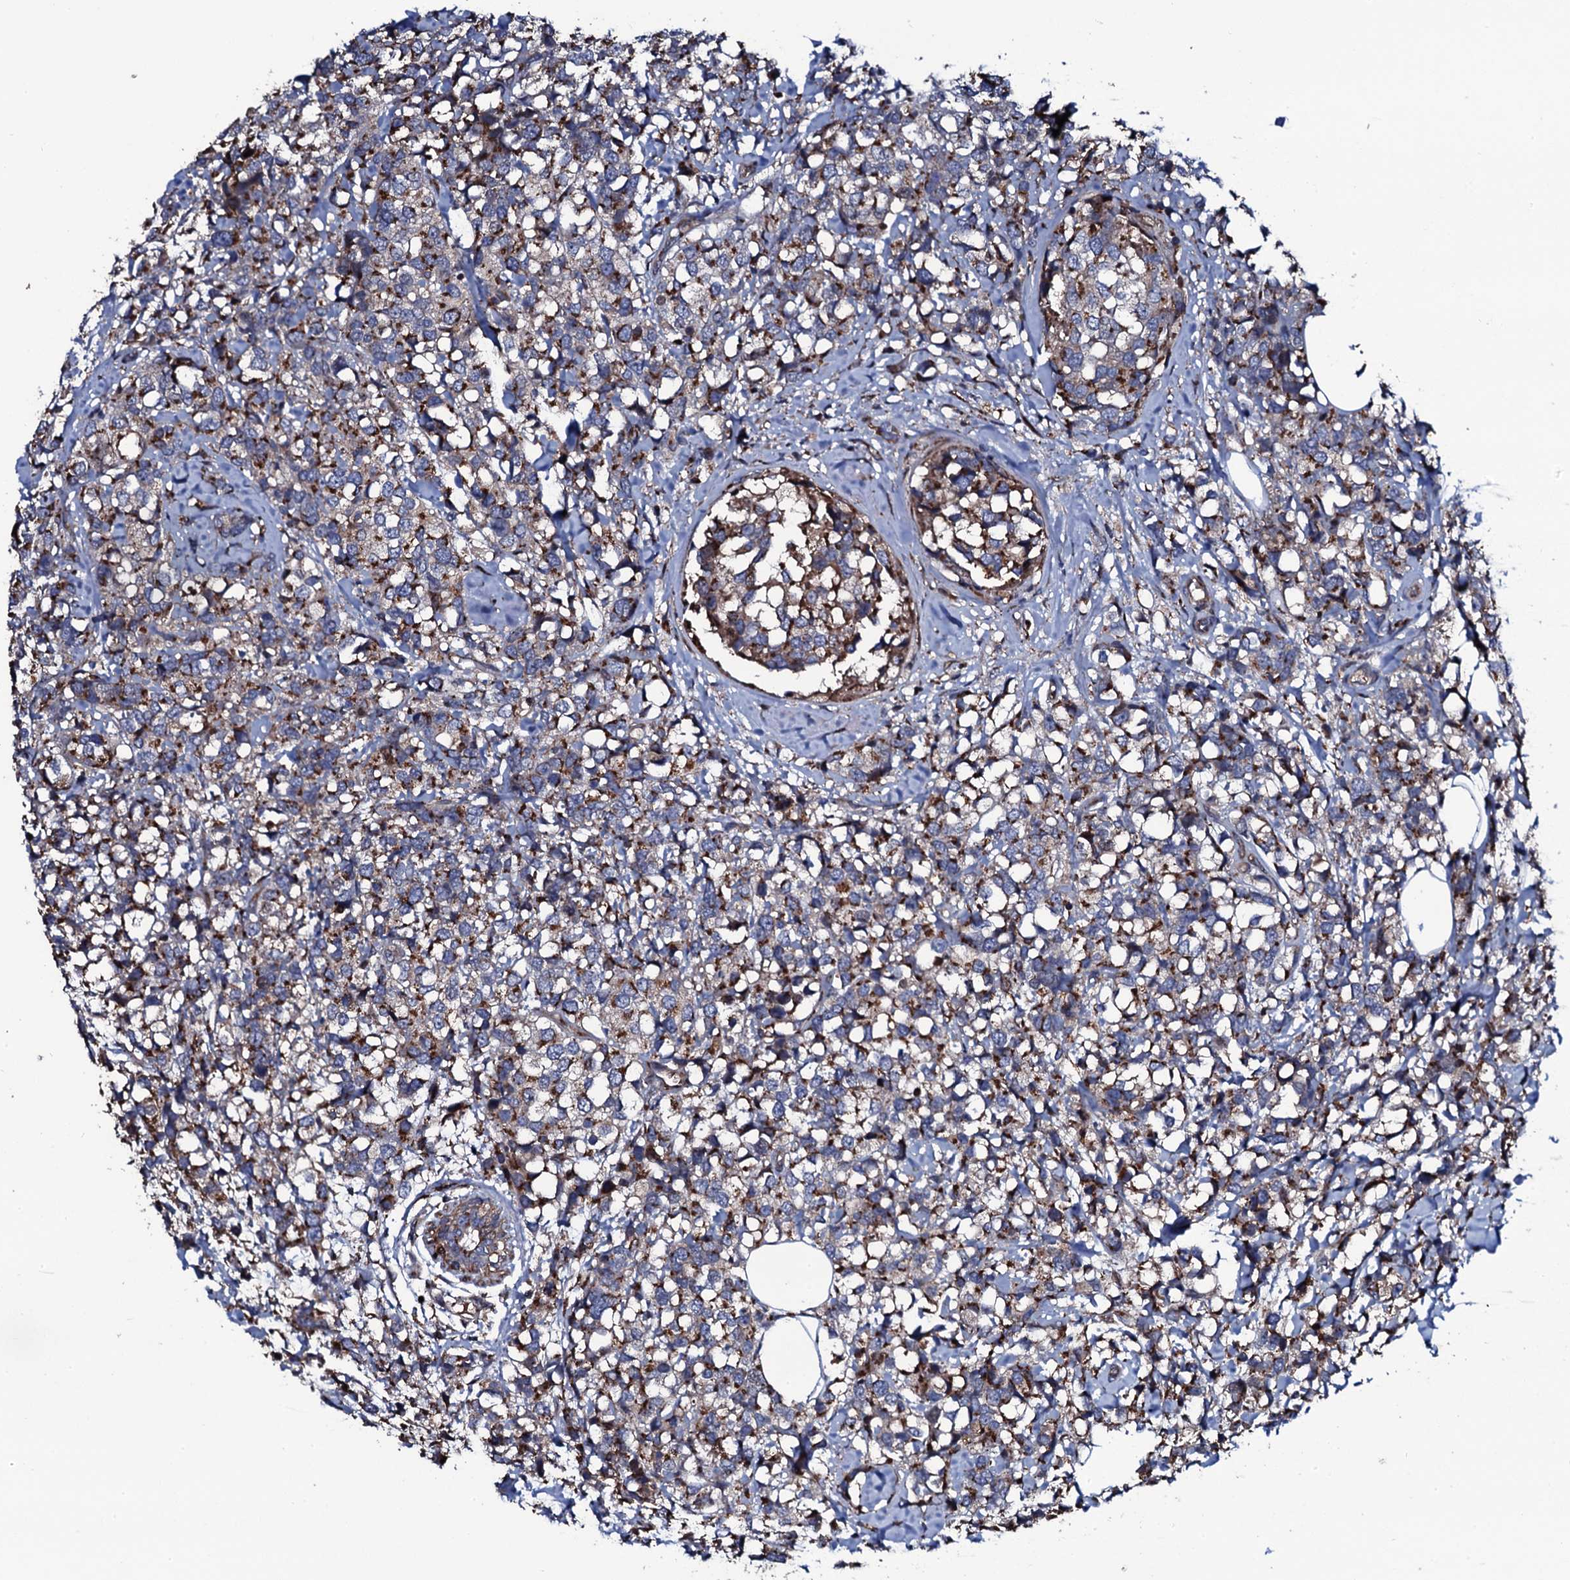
{"staining": {"intensity": "strong", "quantity": "25%-75%", "location": "cytoplasmic/membranous"}, "tissue": "breast cancer", "cell_type": "Tumor cells", "image_type": "cancer", "snomed": [{"axis": "morphology", "description": "Lobular carcinoma"}, {"axis": "topography", "description": "Breast"}], "caption": "Immunohistochemistry (IHC) of human breast cancer demonstrates high levels of strong cytoplasmic/membranous staining in approximately 25%-75% of tumor cells.", "gene": "PLET1", "patient": {"sex": "female", "age": 59}}